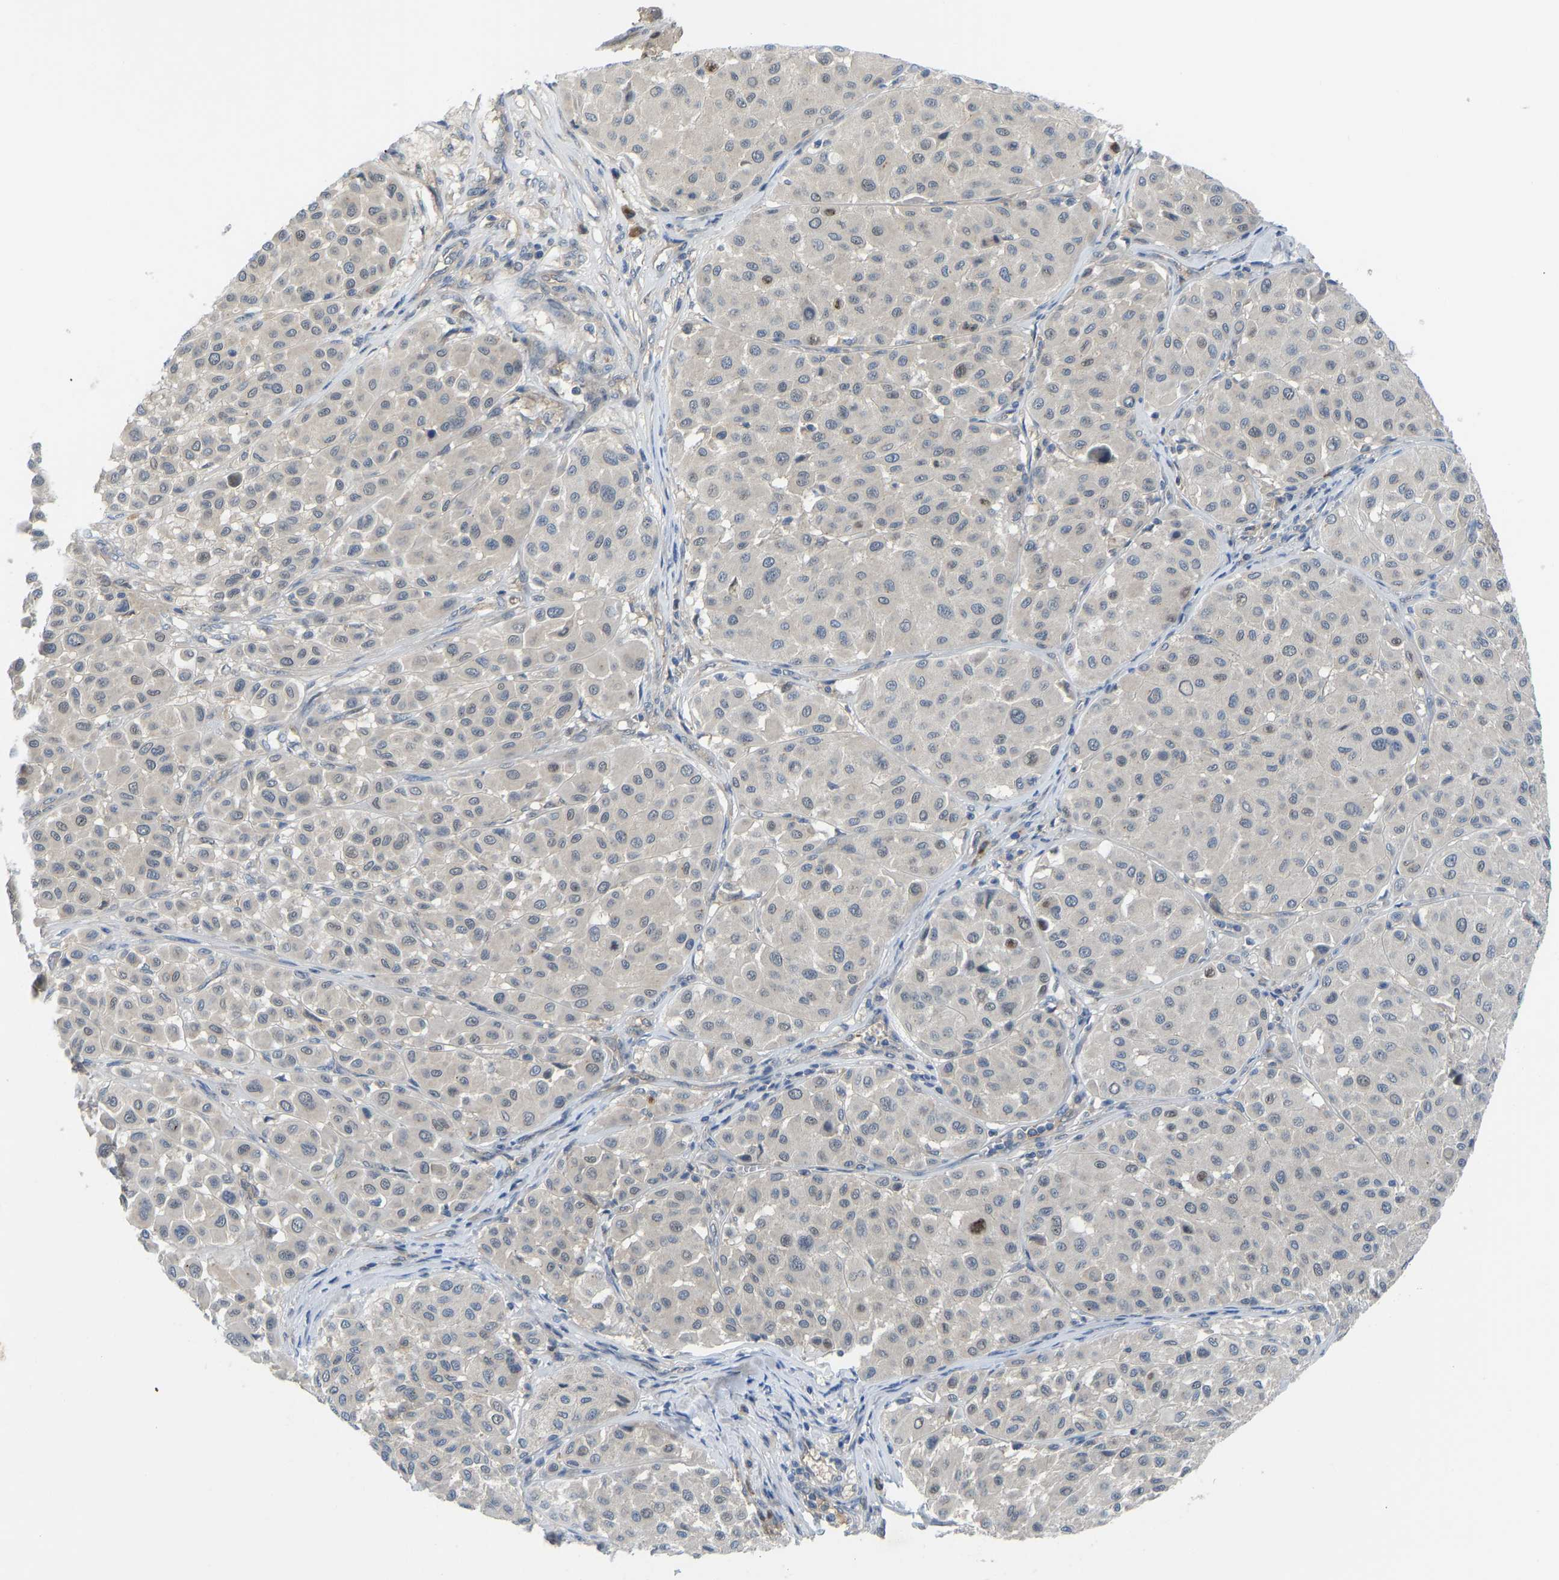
{"staining": {"intensity": "negative", "quantity": "none", "location": "none"}, "tissue": "melanoma", "cell_type": "Tumor cells", "image_type": "cancer", "snomed": [{"axis": "morphology", "description": "Malignant melanoma, Metastatic site"}, {"axis": "topography", "description": "Soft tissue"}], "caption": "DAB immunohistochemical staining of melanoma reveals no significant staining in tumor cells.", "gene": "ZNF251", "patient": {"sex": "male", "age": 41}}